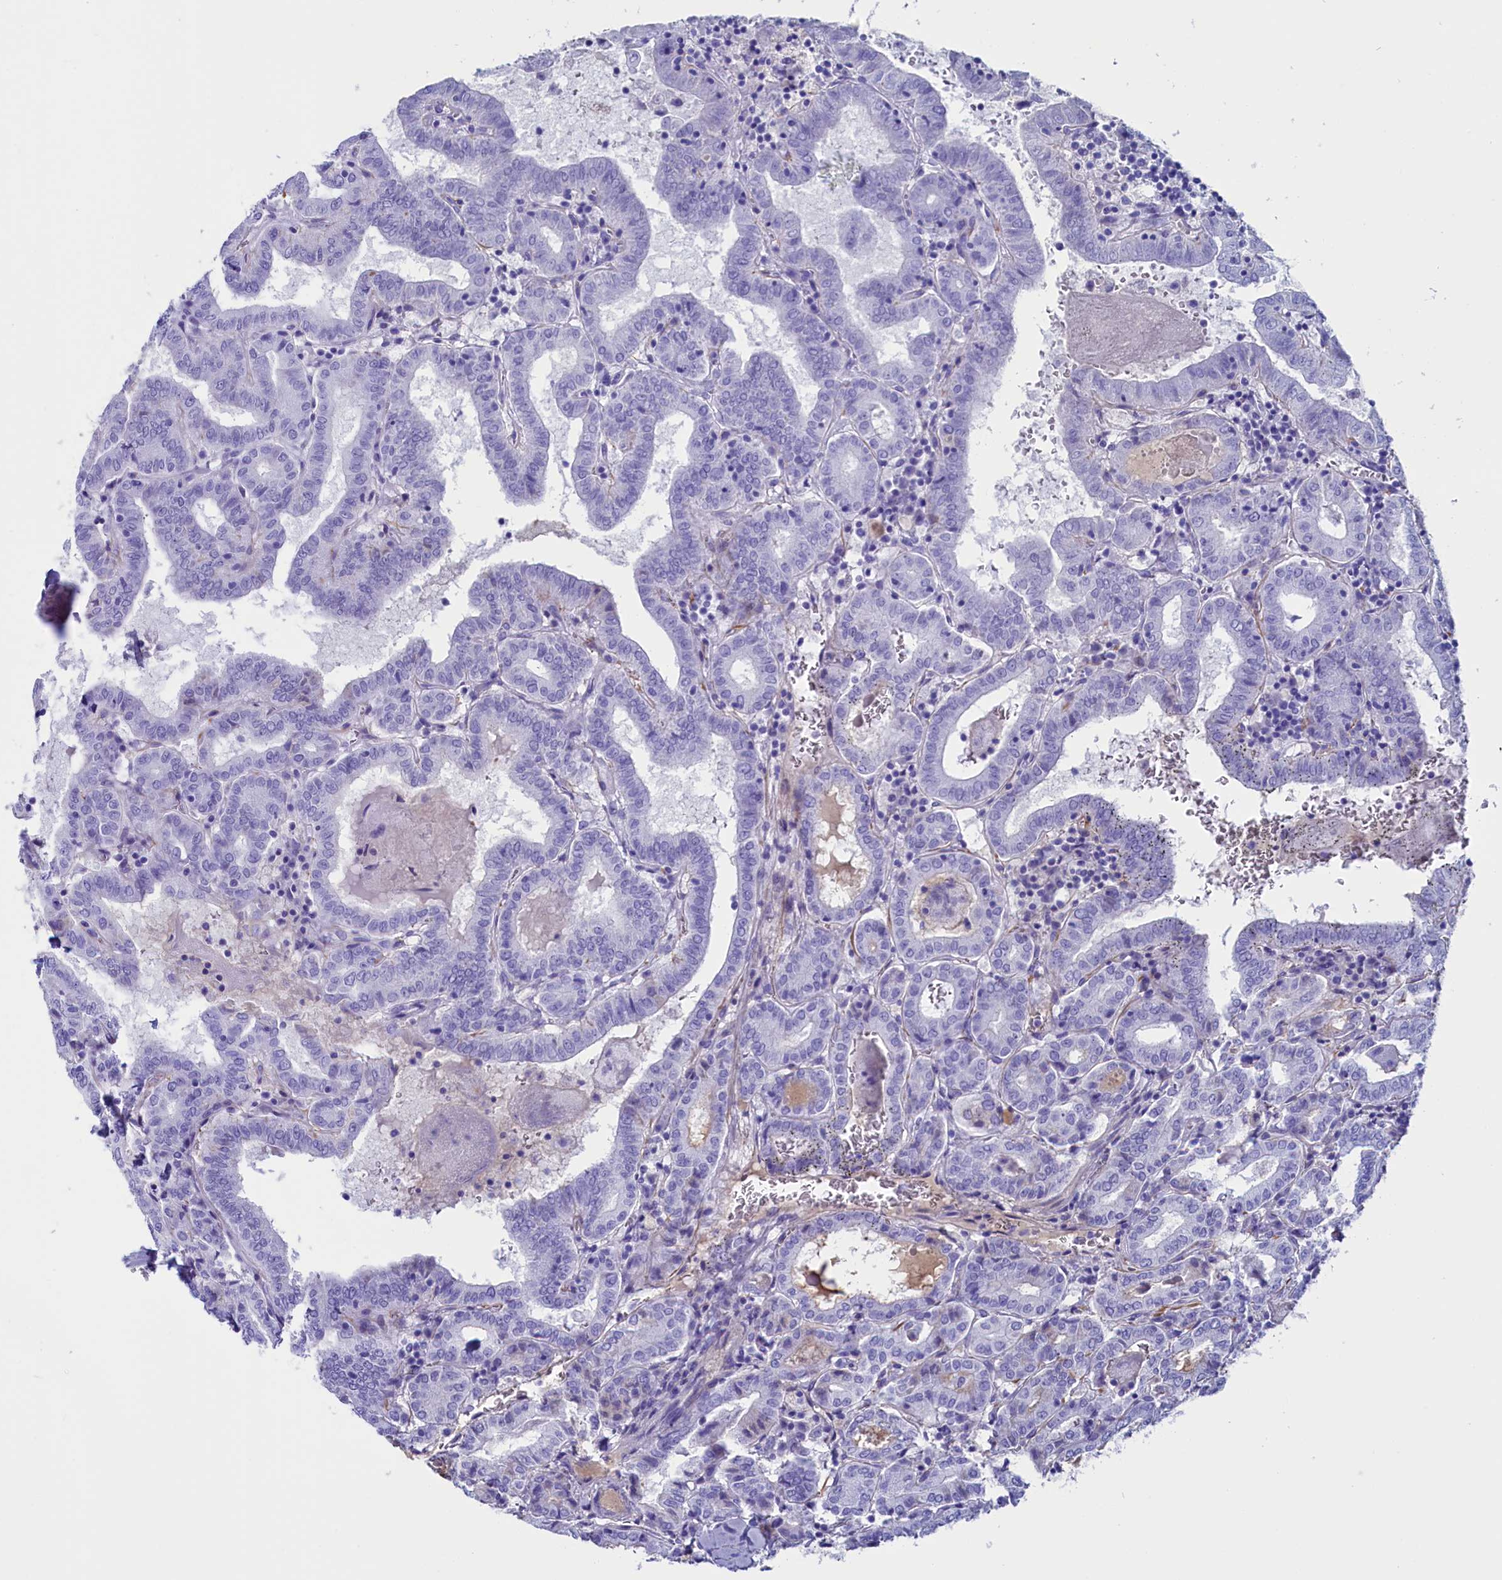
{"staining": {"intensity": "negative", "quantity": "none", "location": "none"}, "tissue": "thyroid cancer", "cell_type": "Tumor cells", "image_type": "cancer", "snomed": [{"axis": "morphology", "description": "Papillary adenocarcinoma, NOS"}, {"axis": "topography", "description": "Thyroid gland"}], "caption": "Tumor cells show no significant expression in thyroid cancer. The staining was performed using DAB (3,3'-diaminobenzidine) to visualize the protein expression in brown, while the nuclei were stained in blue with hematoxylin (Magnification: 20x).", "gene": "ANKRD29", "patient": {"sex": "female", "age": 72}}